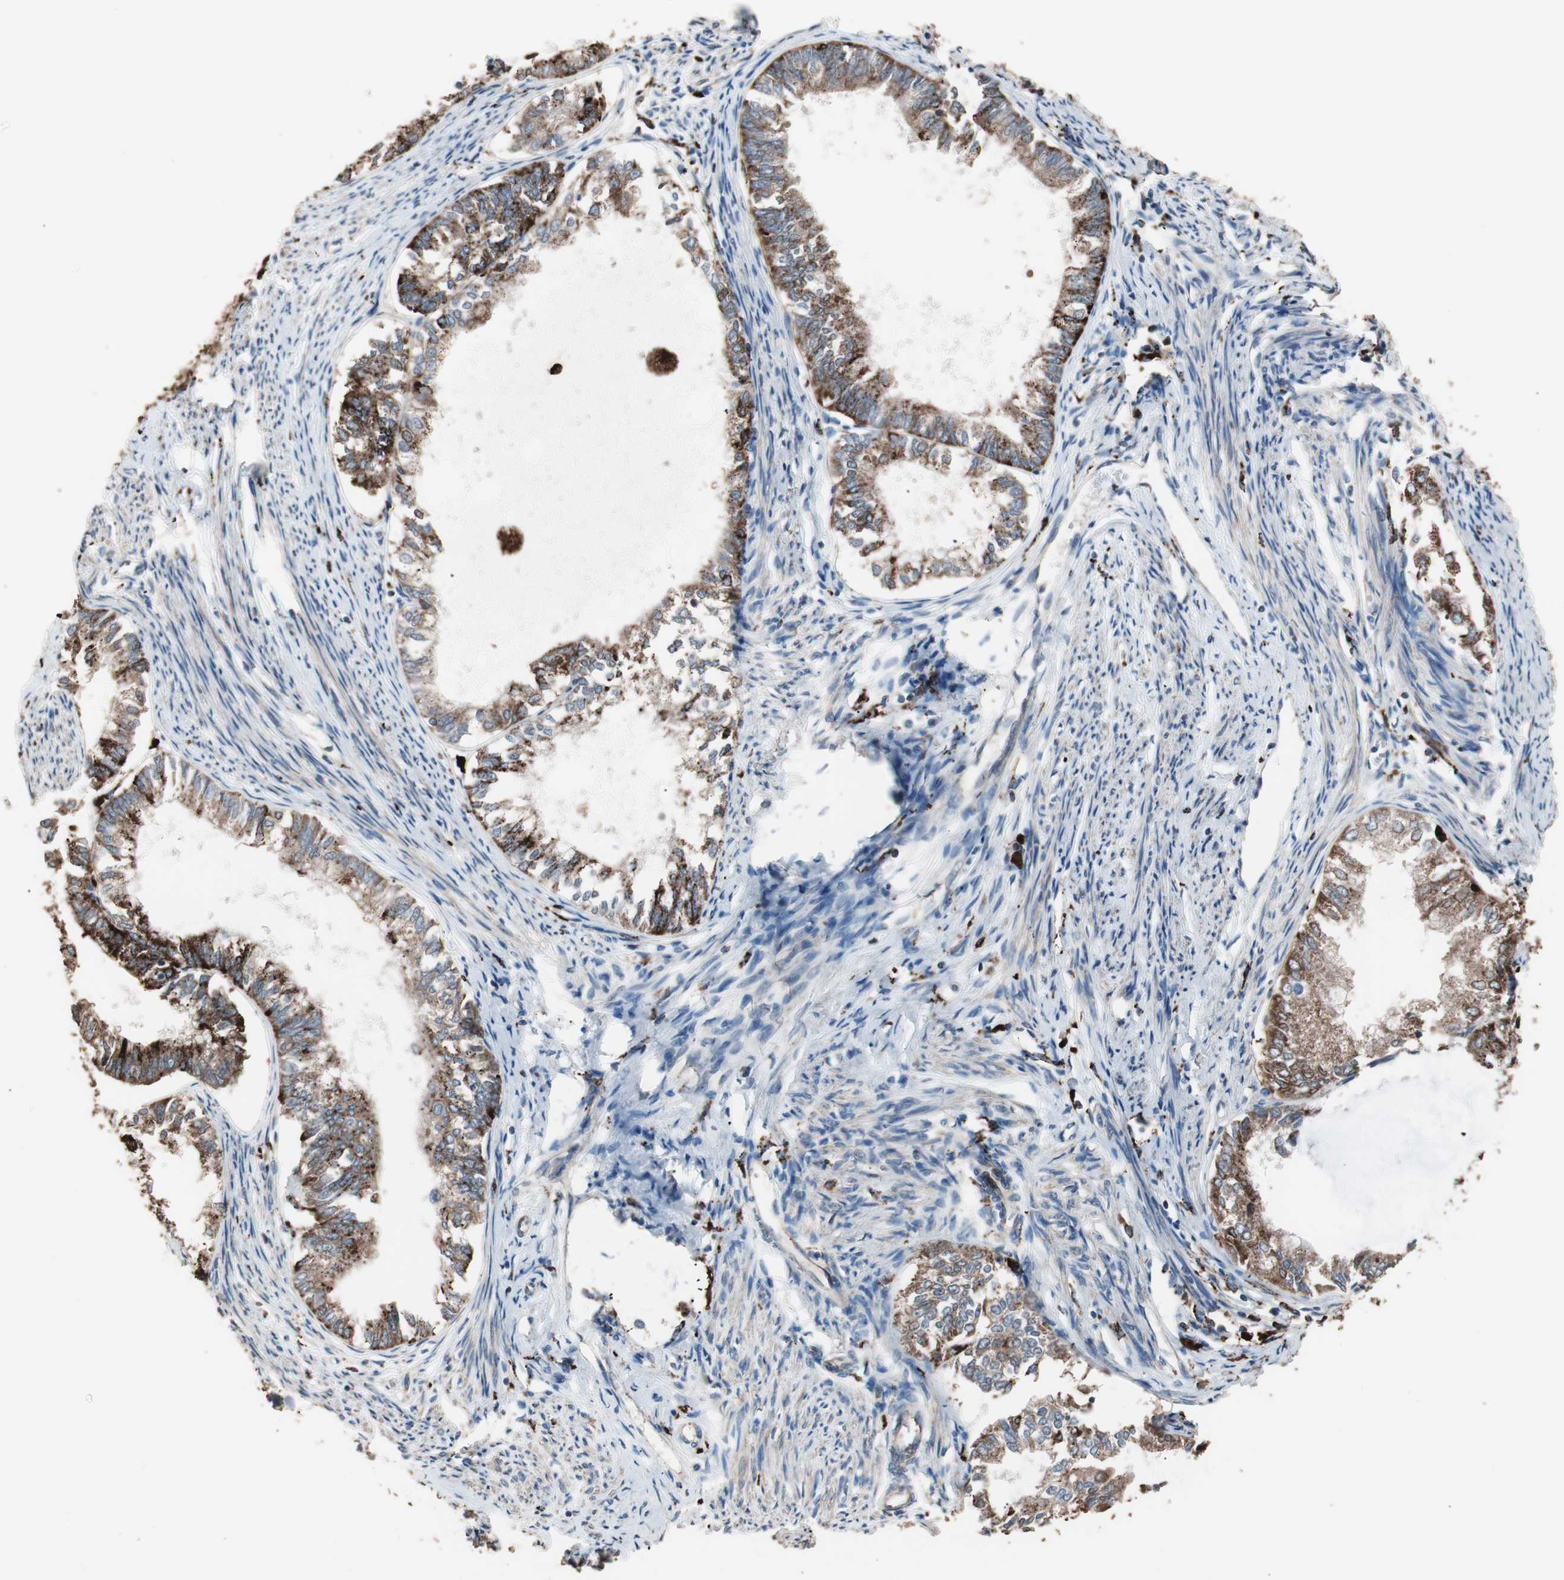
{"staining": {"intensity": "strong", "quantity": ">75%", "location": "cytoplasmic/membranous"}, "tissue": "endometrial cancer", "cell_type": "Tumor cells", "image_type": "cancer", "snomed": [{"axis": "morphology", "description": "Adenocarcinoma, NOS"}, {"axis": "topography", "description": "Endometrium"}], "caption": "Protein staining reveals strong cytoplasmic/membranous staining in approximately >75% of tumor cells in adenocarcinoma (endometrial).", "gene": "CCT3", "patient": {"sex": "female", "age": 86}}